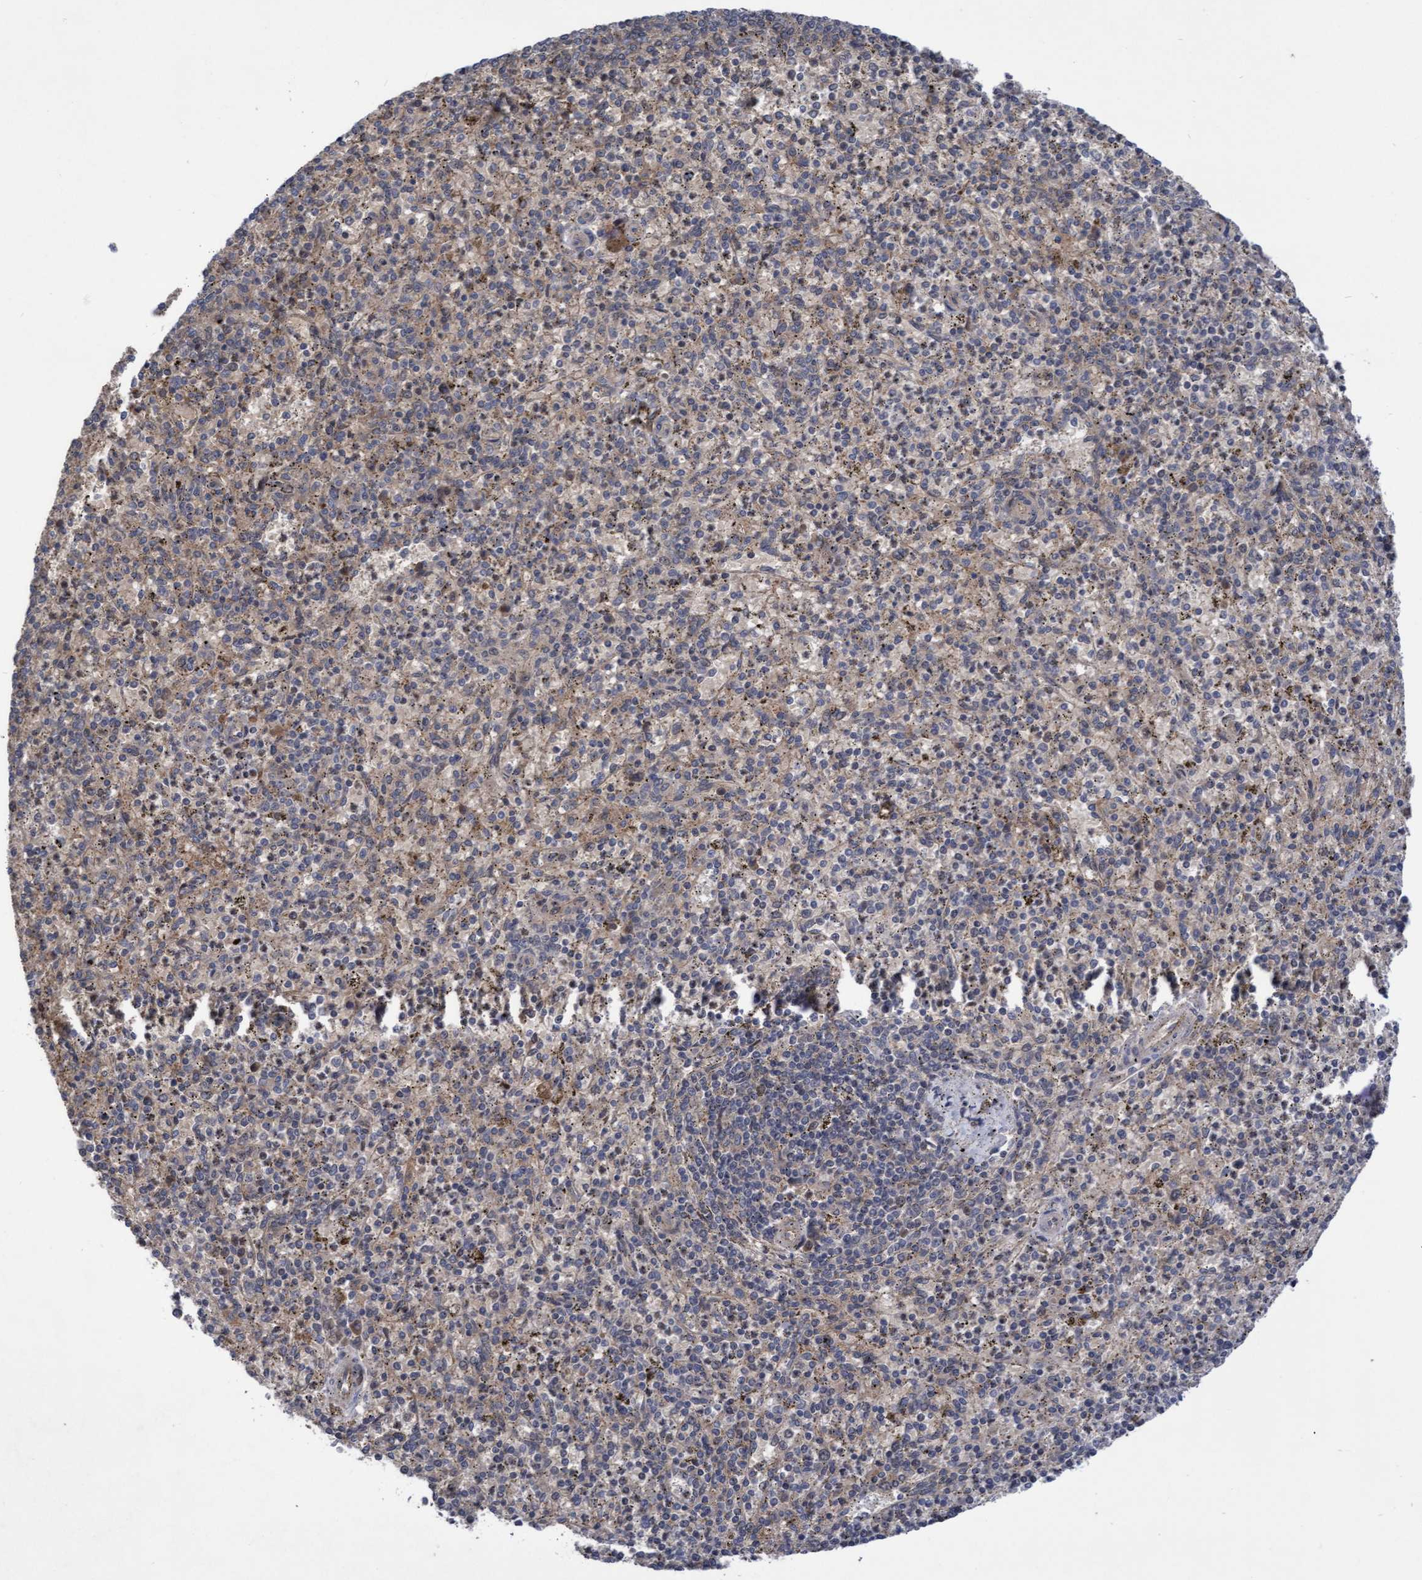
{"staining": {"intensity": "negative", "quantity": "none", "location": "none"}, "tissue": "spleen", "cell_type": "Cells in red pulp", "image_type": "normal", "snomed": [{"axis": "morphology", "description": "Normal tissue, NOS"}, {"axis": "topography", "description": "Spleen"}], "caption": "A histopathology image of human spleen is negative for staining in cells in red pulp. (DAB IHC visualized using brightfield microscopy, high magnification).", "gene": "COBL", "patient": {"sex": "male", "age": 72}}